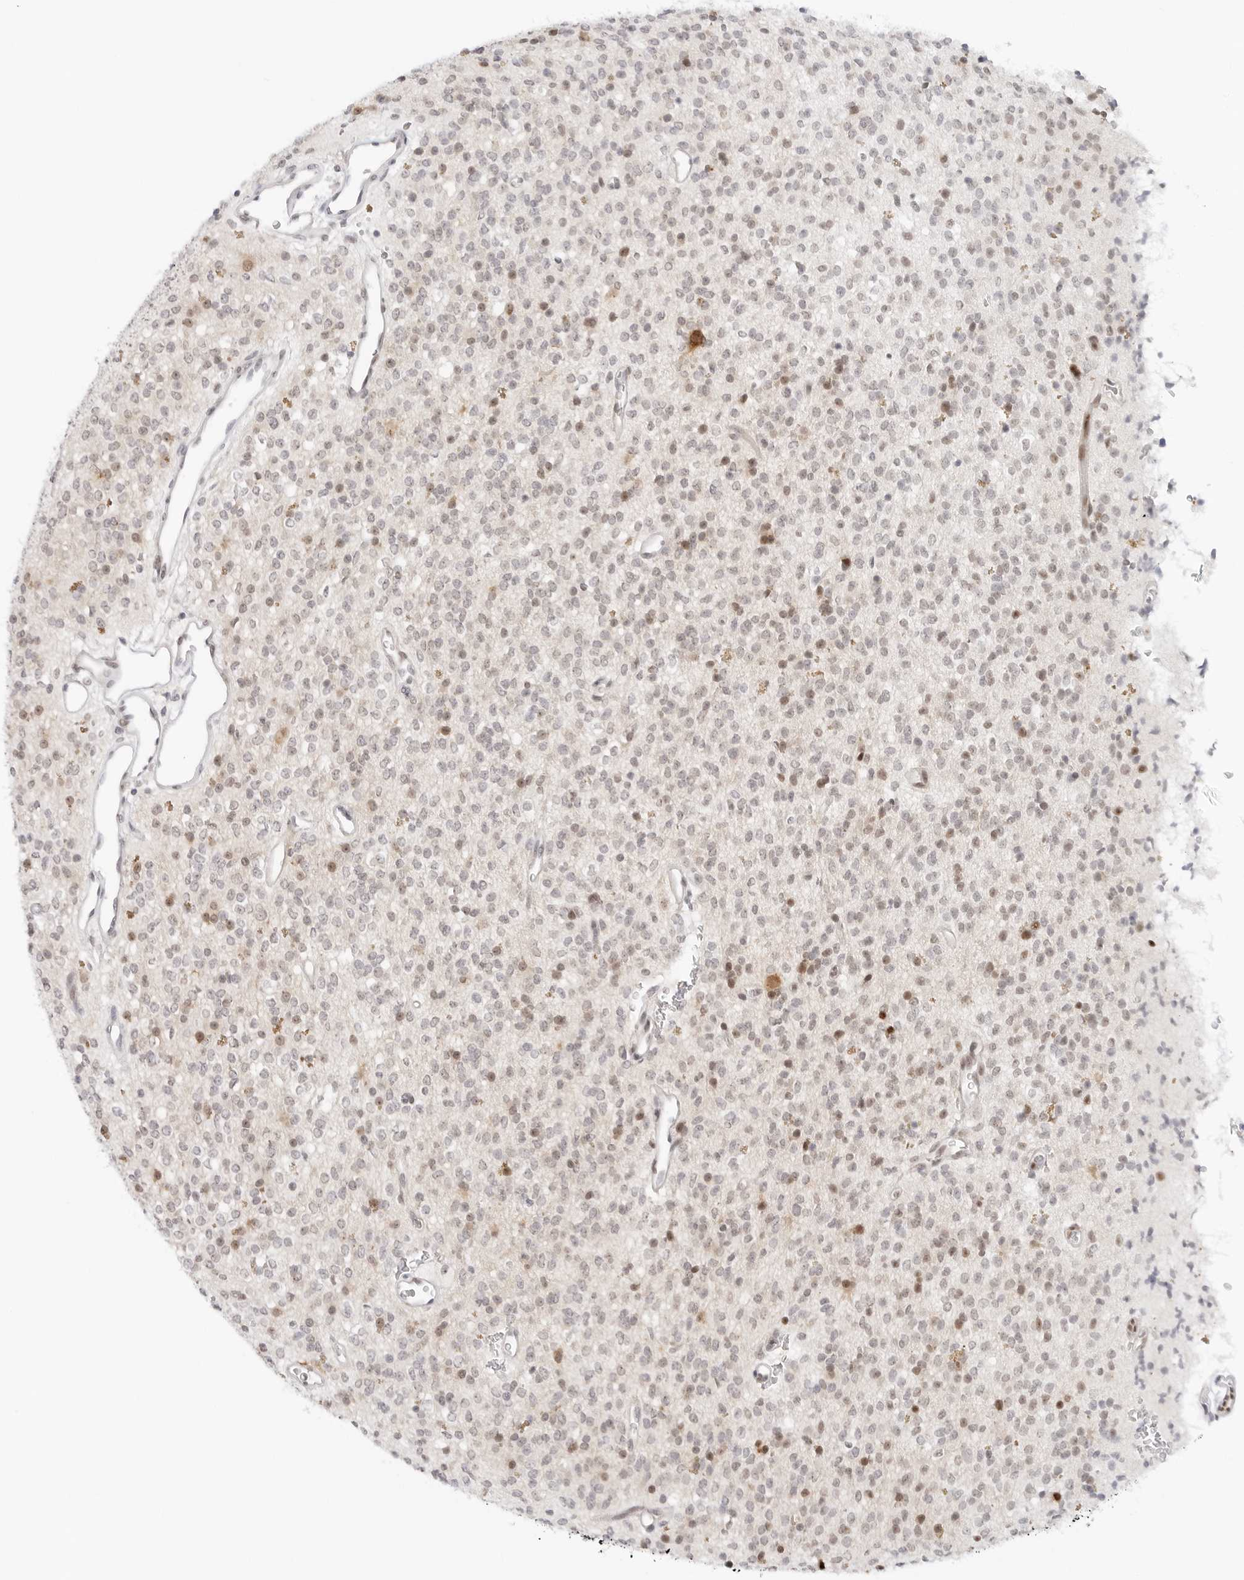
{"staining": {"intensity": "moderate", "quantity": "<25%", "location": "nuclear"}, "tissue": "glioma", "cell_type": "Tumor cells", "image_type": "cancer", "snomed": [{"axis": "morphology", "description": "Glioma, malignant, High grade"}, {"axis": "topography", "description": "Brain"}], "caption": "IHC micrograph of malignant glioma (high-grade) stained for a protein (brown), which reveals low levels of moderate nuclear positivity in approximately <25% of tumor cells.", "gene": "HIPK3", "patient": {"sex": "male", "age": 34}}